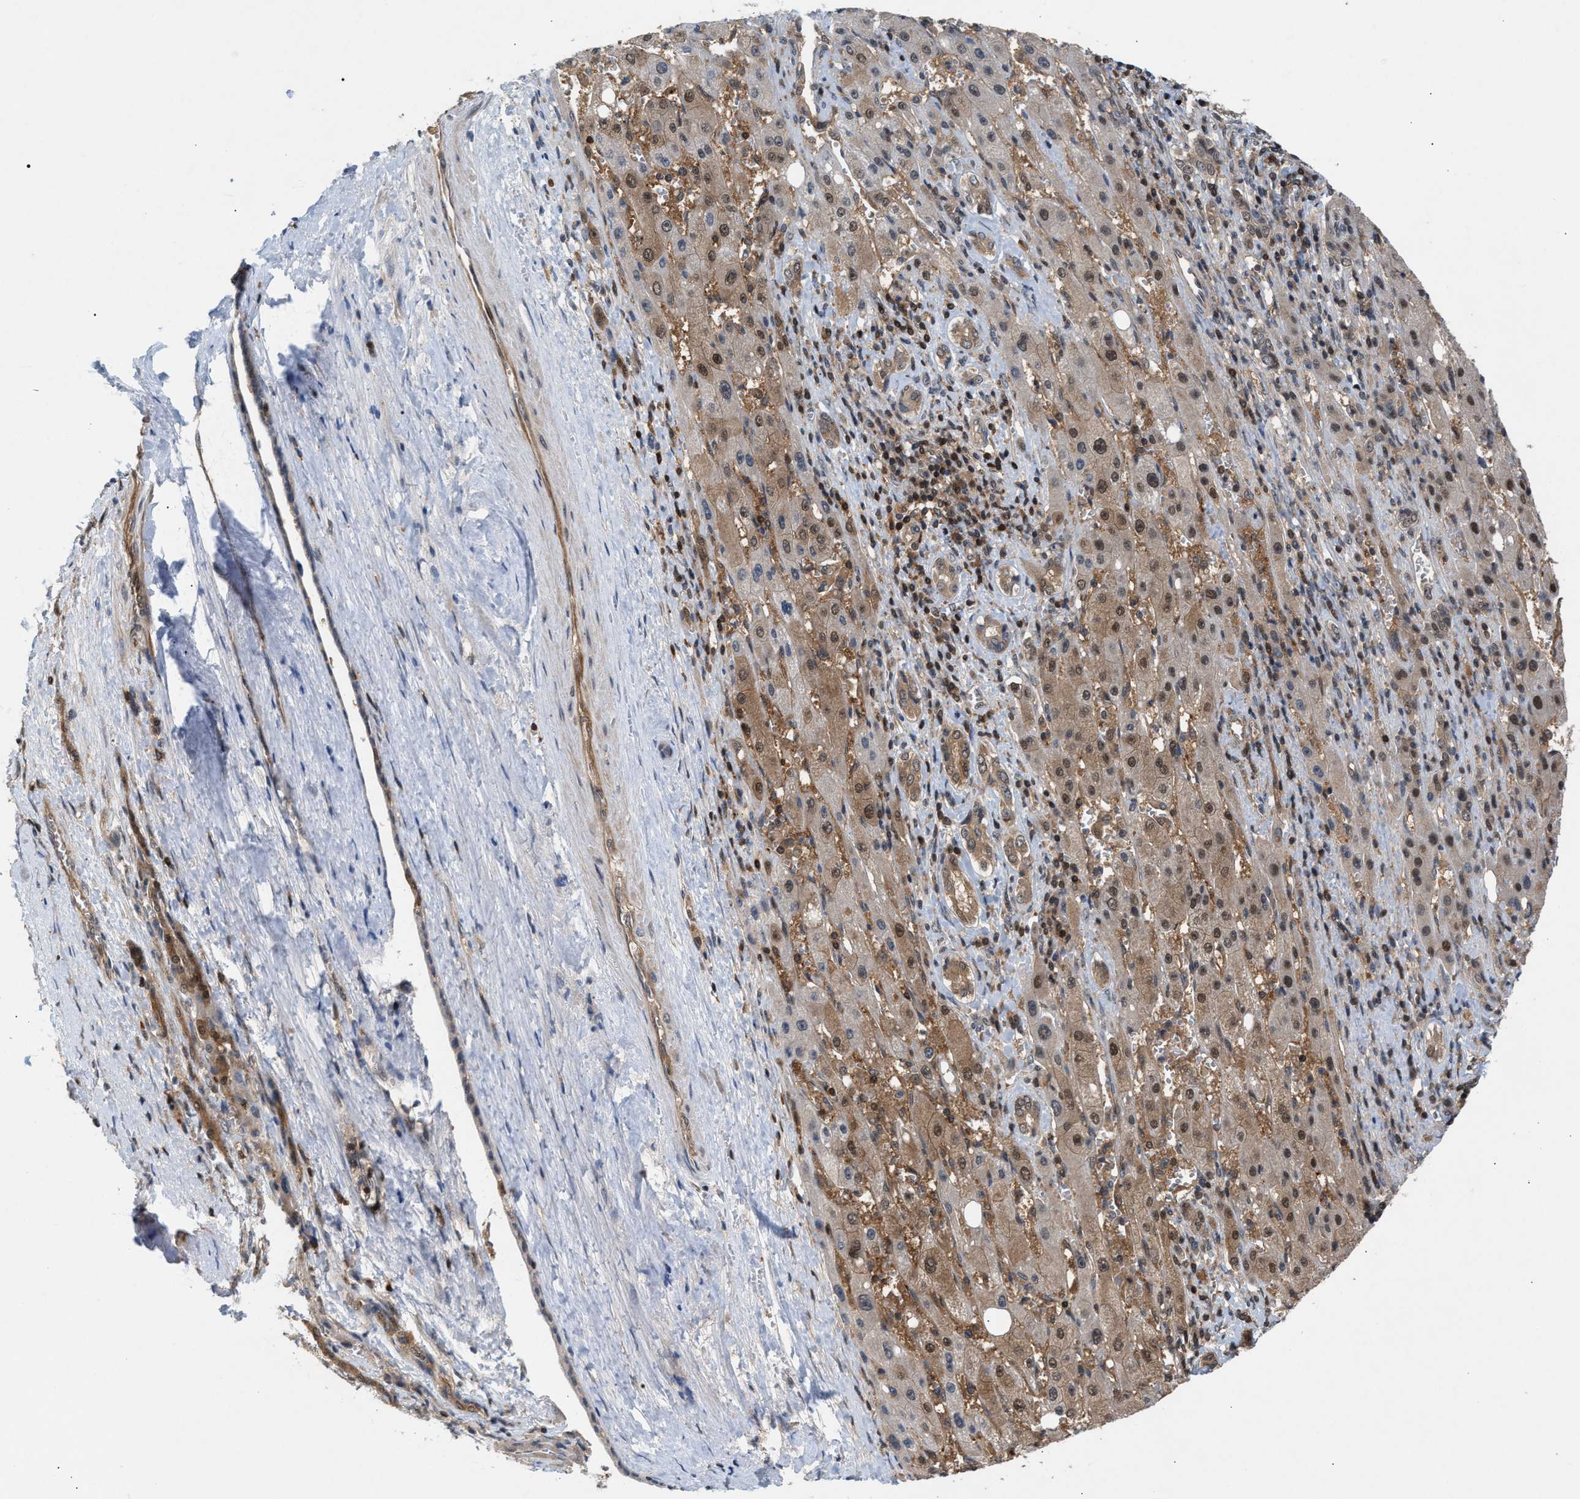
{"staining": {"intensity": "moderate", "quantity": ">75%", "location": "cytoplasmic/membranous"}, "tissue": "liver cancer", "cell_type": "Tumor cells", "image_type": "cancer", "snomed": [{"axis": "morphology", "description": "Carcinoma, Hepatocellular, NOS"}, {"axis": "topography", "description": "Liver"}], "caption": "This photomicrograph demonstrates IHC staining of hepatocellular carcinoma (liver), with medium moderate cytoplasmic/membranous staining in approximately >75% of tumor cells.", "gene": "GLOD4", "patient": {"sex": "female", "age": 73}}